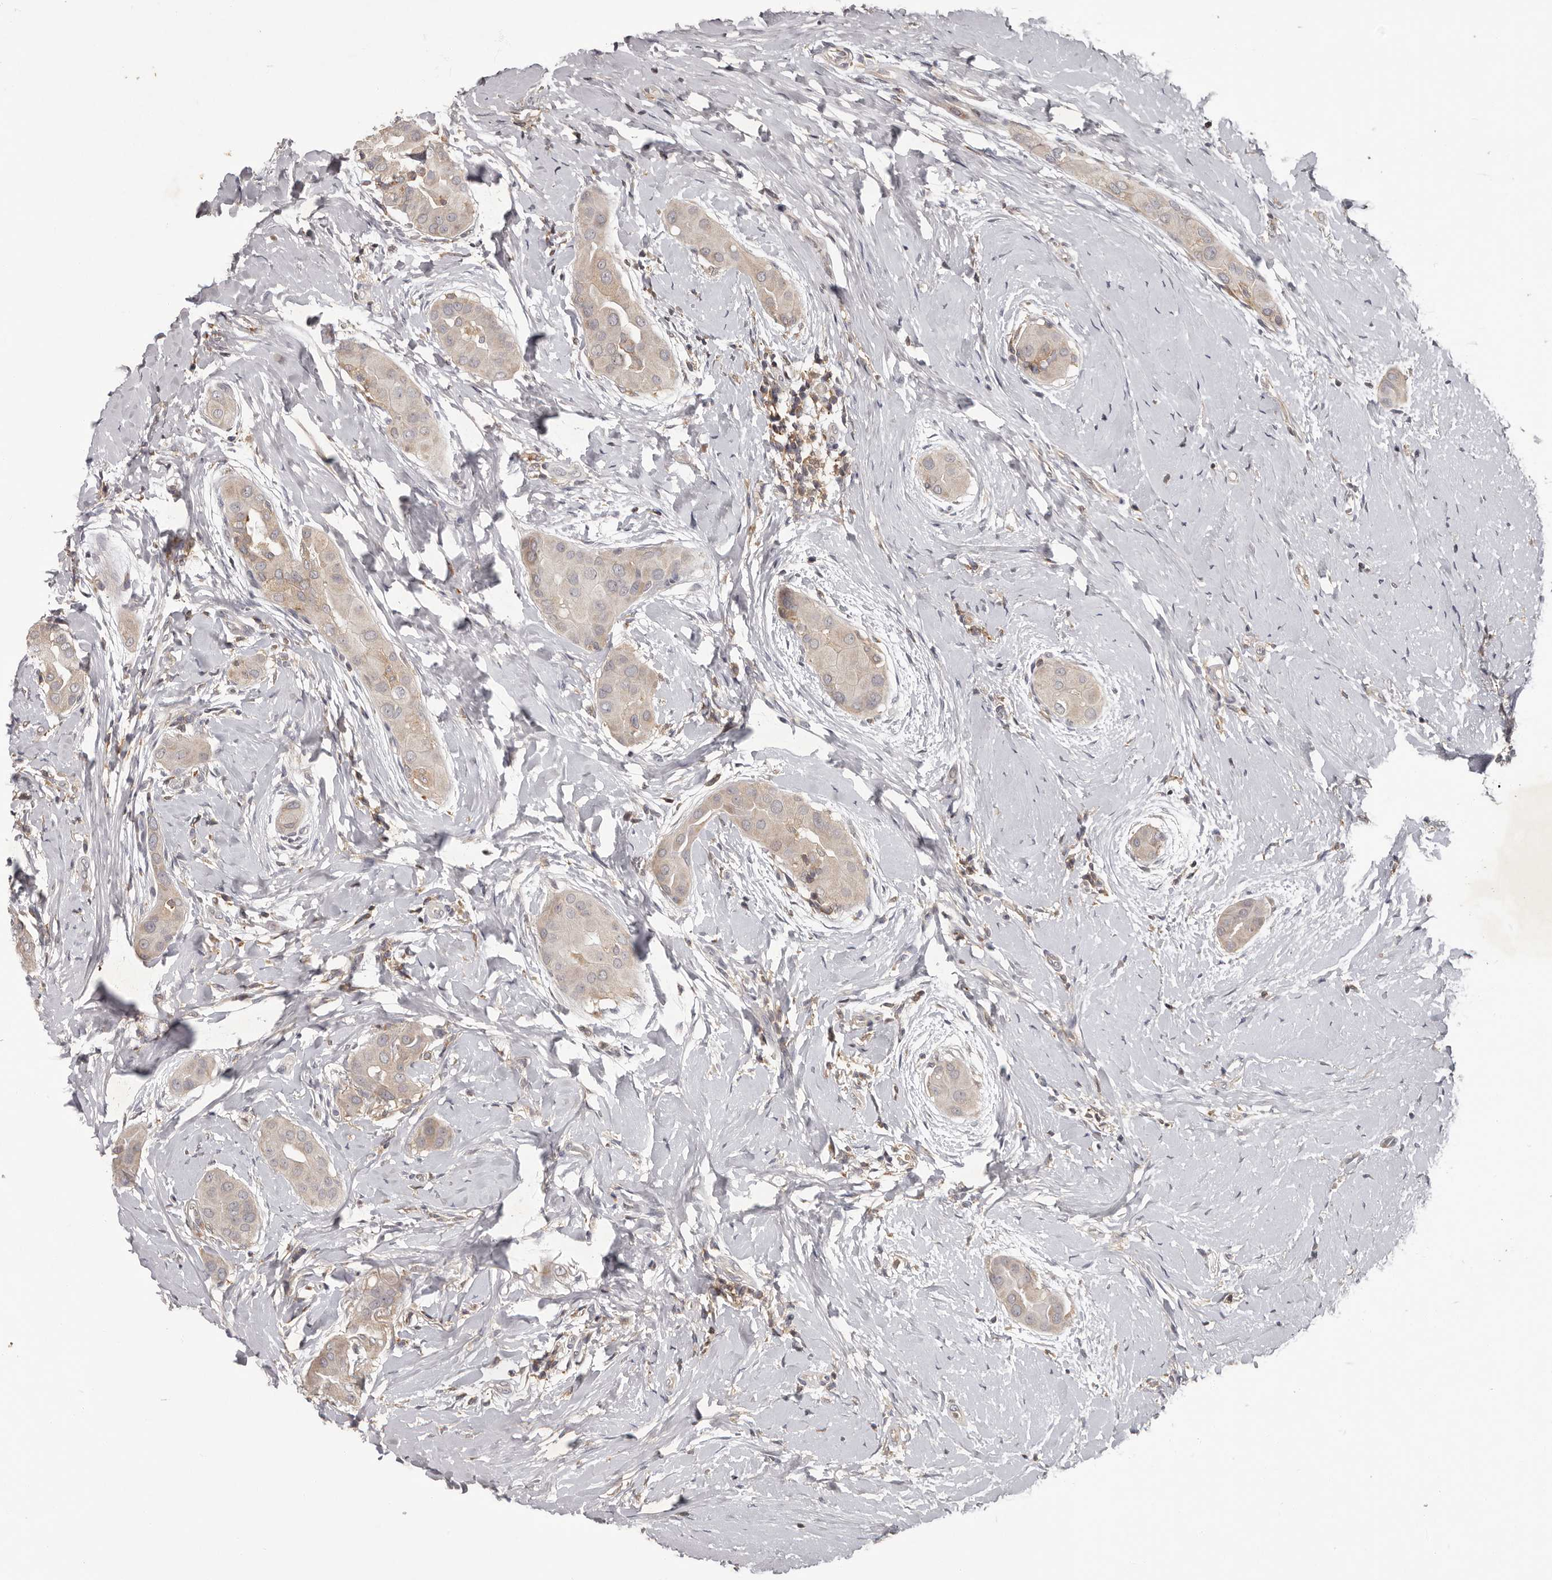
{"staining": {"intensity": "negative", "quantity": "none", "location": "none"}, "tissue": "thyroid cancer", "cell_type": "Tumor cells", "image_type": "cancer", "snomed": [{"axis": "morphology", "description": "Papillary adenocarcinoma, NOS"}, {"axis": "topography", "description": "Thyroid gland"}], "caption": "Tumor cells are negative for protein expression in human thyroid cancer.", "gene": "ANKRD44", "patient": {"sex": "male", "age": 33}}